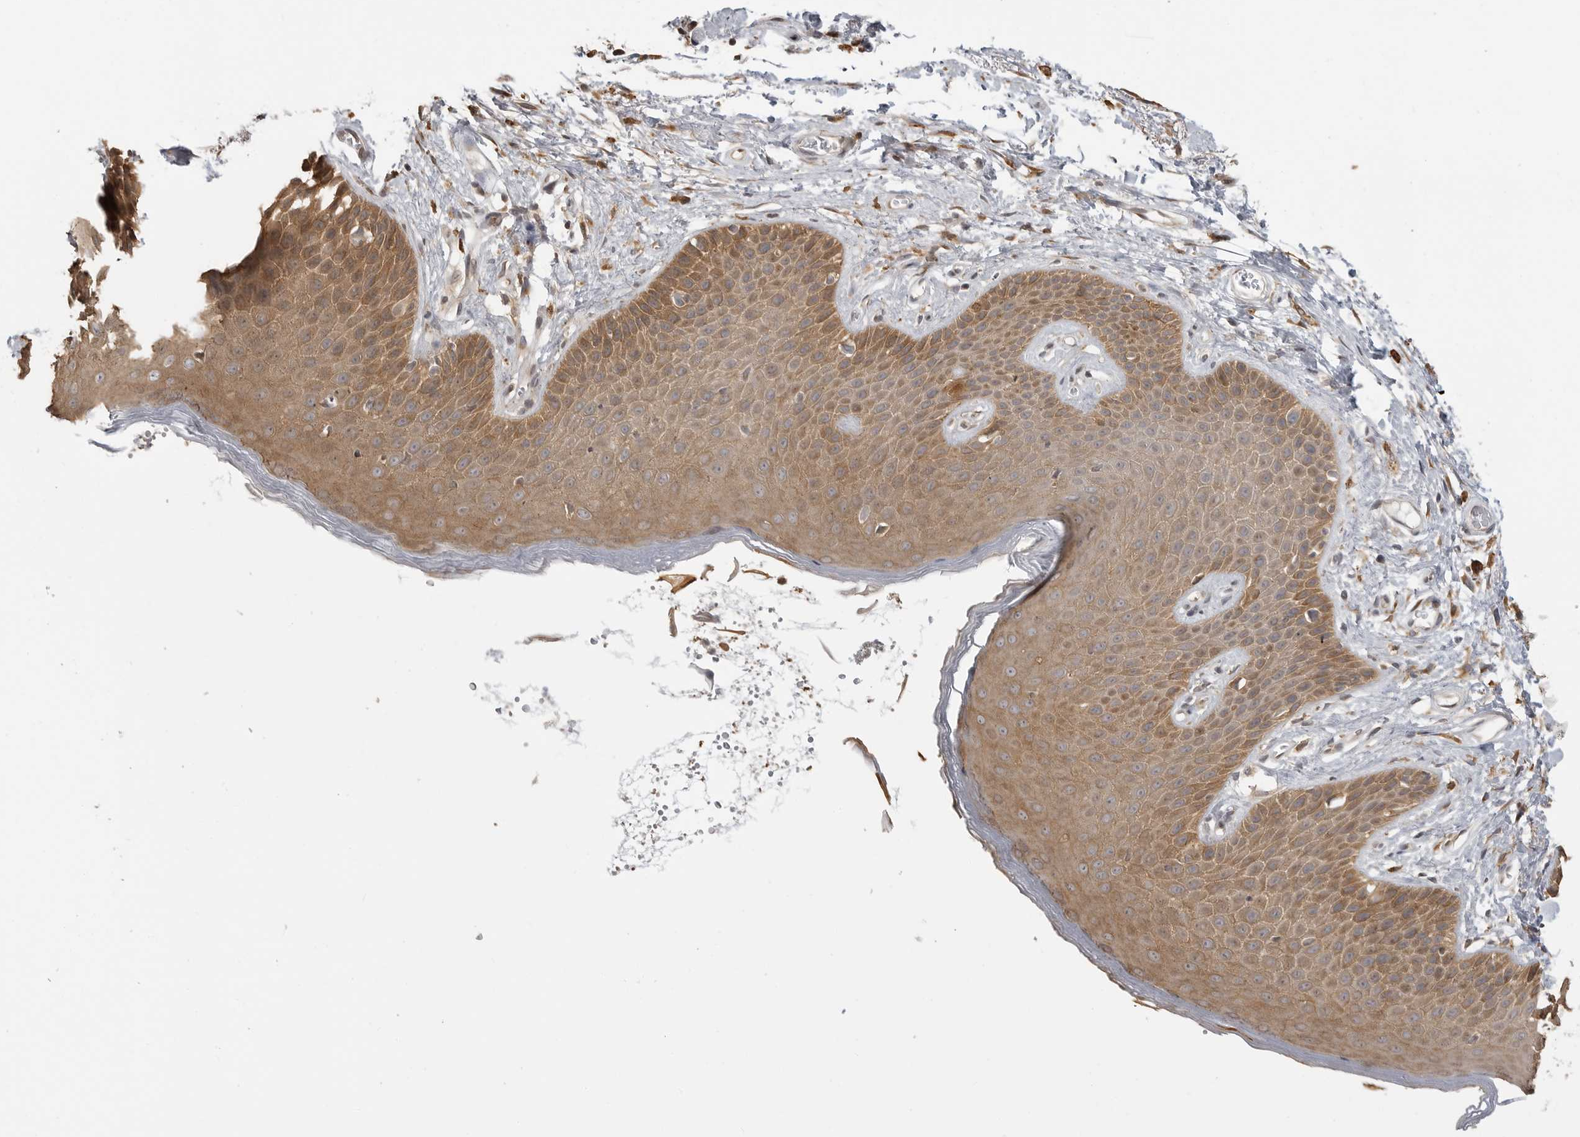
{"staining": {"intensity": "moderate", "quantity": ">75%", "location": "cytoplasmic/membranous"}, "tissue": "skin", "cell_type": "Epidermal cells", "image_type": "normal", "snomed": [{"axis": "morphology", "description": "Normal tissue, NOS"}, {"axis": "topography", "description": "Anal"}], "caption": "Skin stained with DAB IHC displays medium levels of moderate cytoplasmic/membranous expression in approximately >75% of epidermal cells. Nuclei are stained in blue.", "gene": "IDO1", "patient": {"sex": "male", "age": 74}}